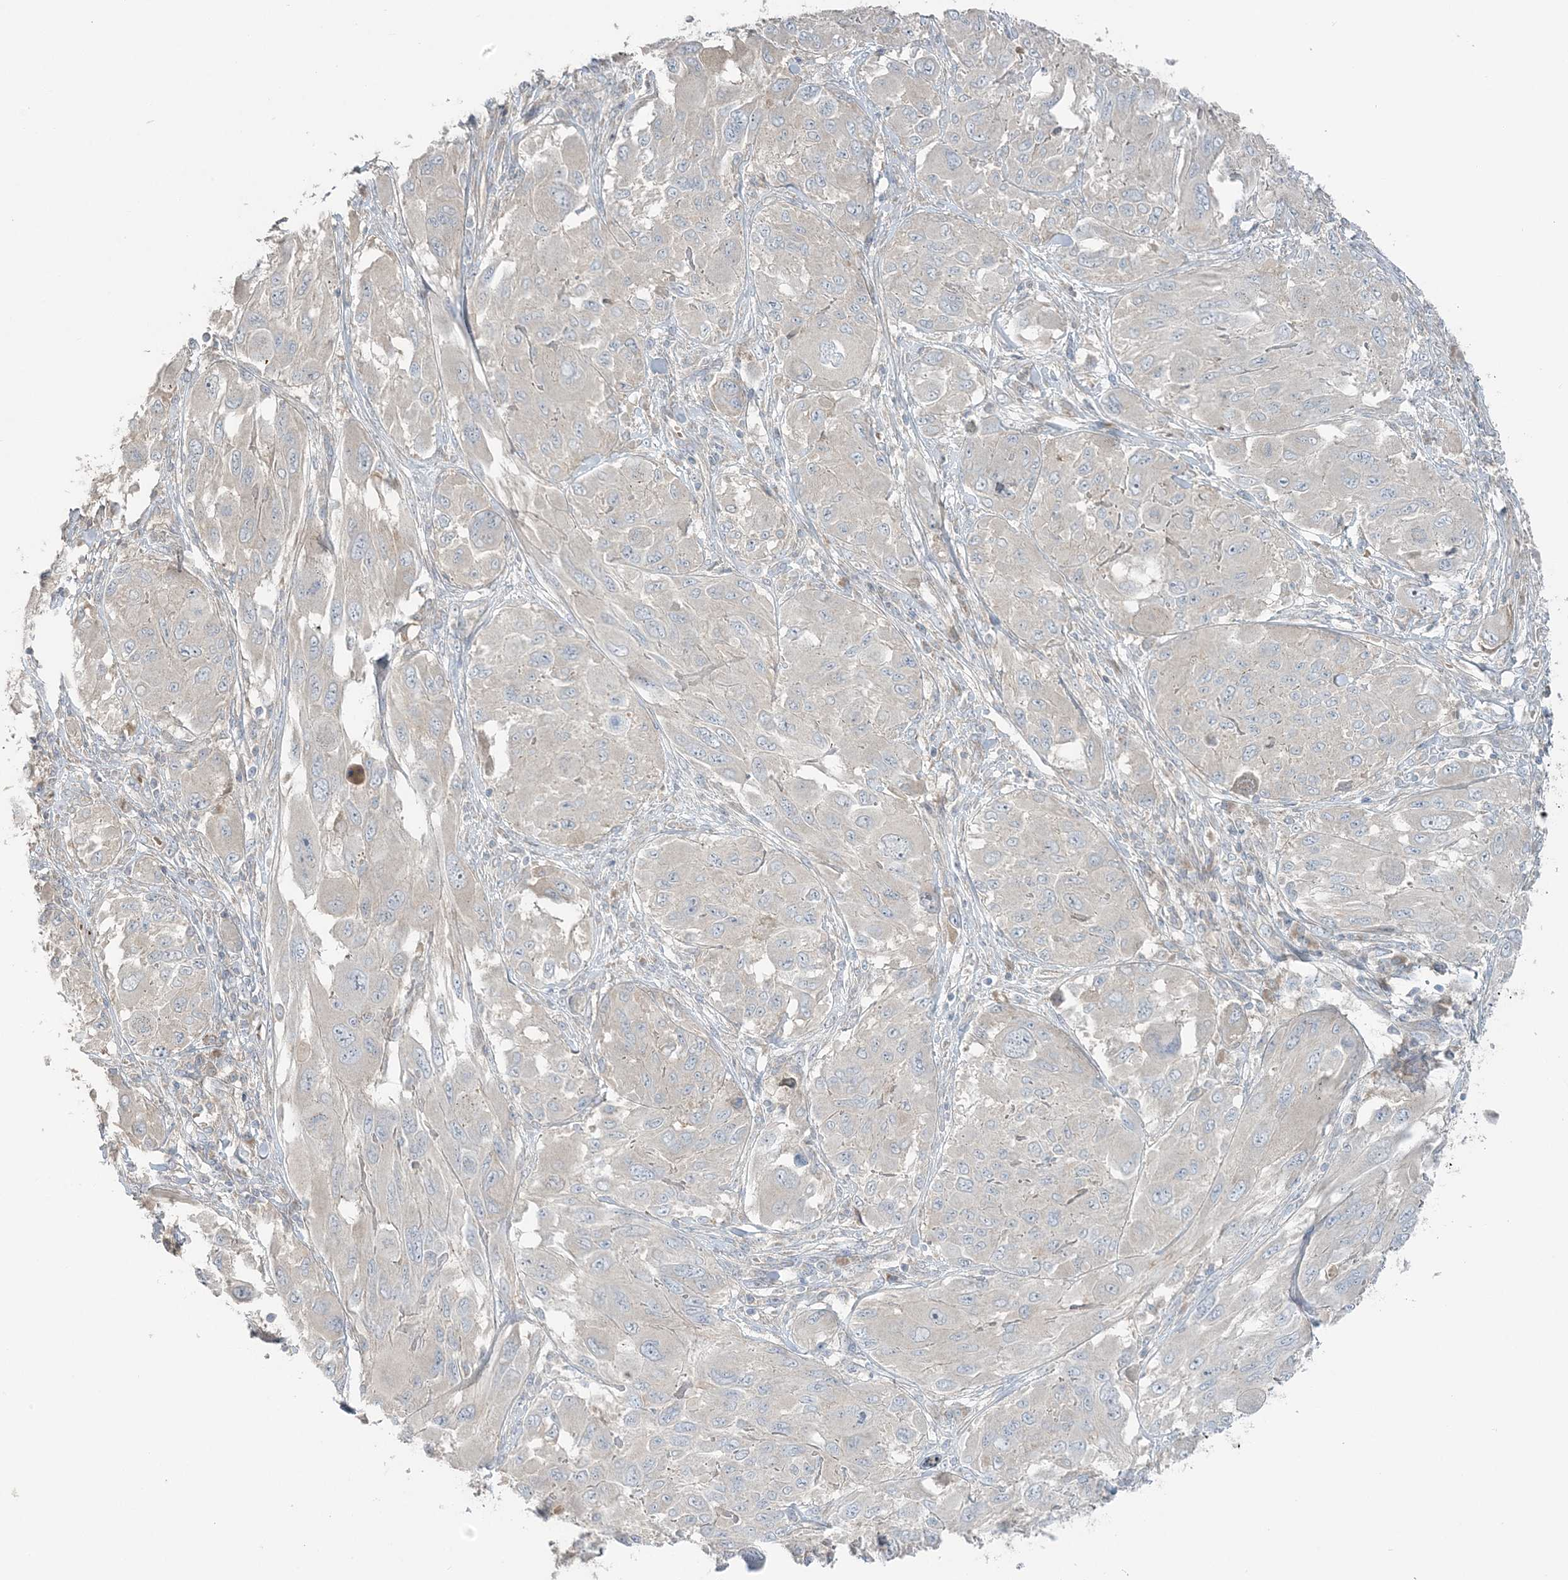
{"staining": {"intensity": "negative", "quantity": "none", "location": "none"}, "tissue": "melanoma", "cell_type": "Tumor cells", "image_type": "cancer", "snomed": [{"axis": "morphology", "description": "Malignant melanoma, NOS"}, {"axis": "topography", "description": "Skin"}], "caption": "Immunohistochemistry of malignant melanoma exhibits no positivity in tumor cells. Nuclei are stained in blue.", "gene": "SLC4A10", "patient": {"sex": "female", "age": 91}}